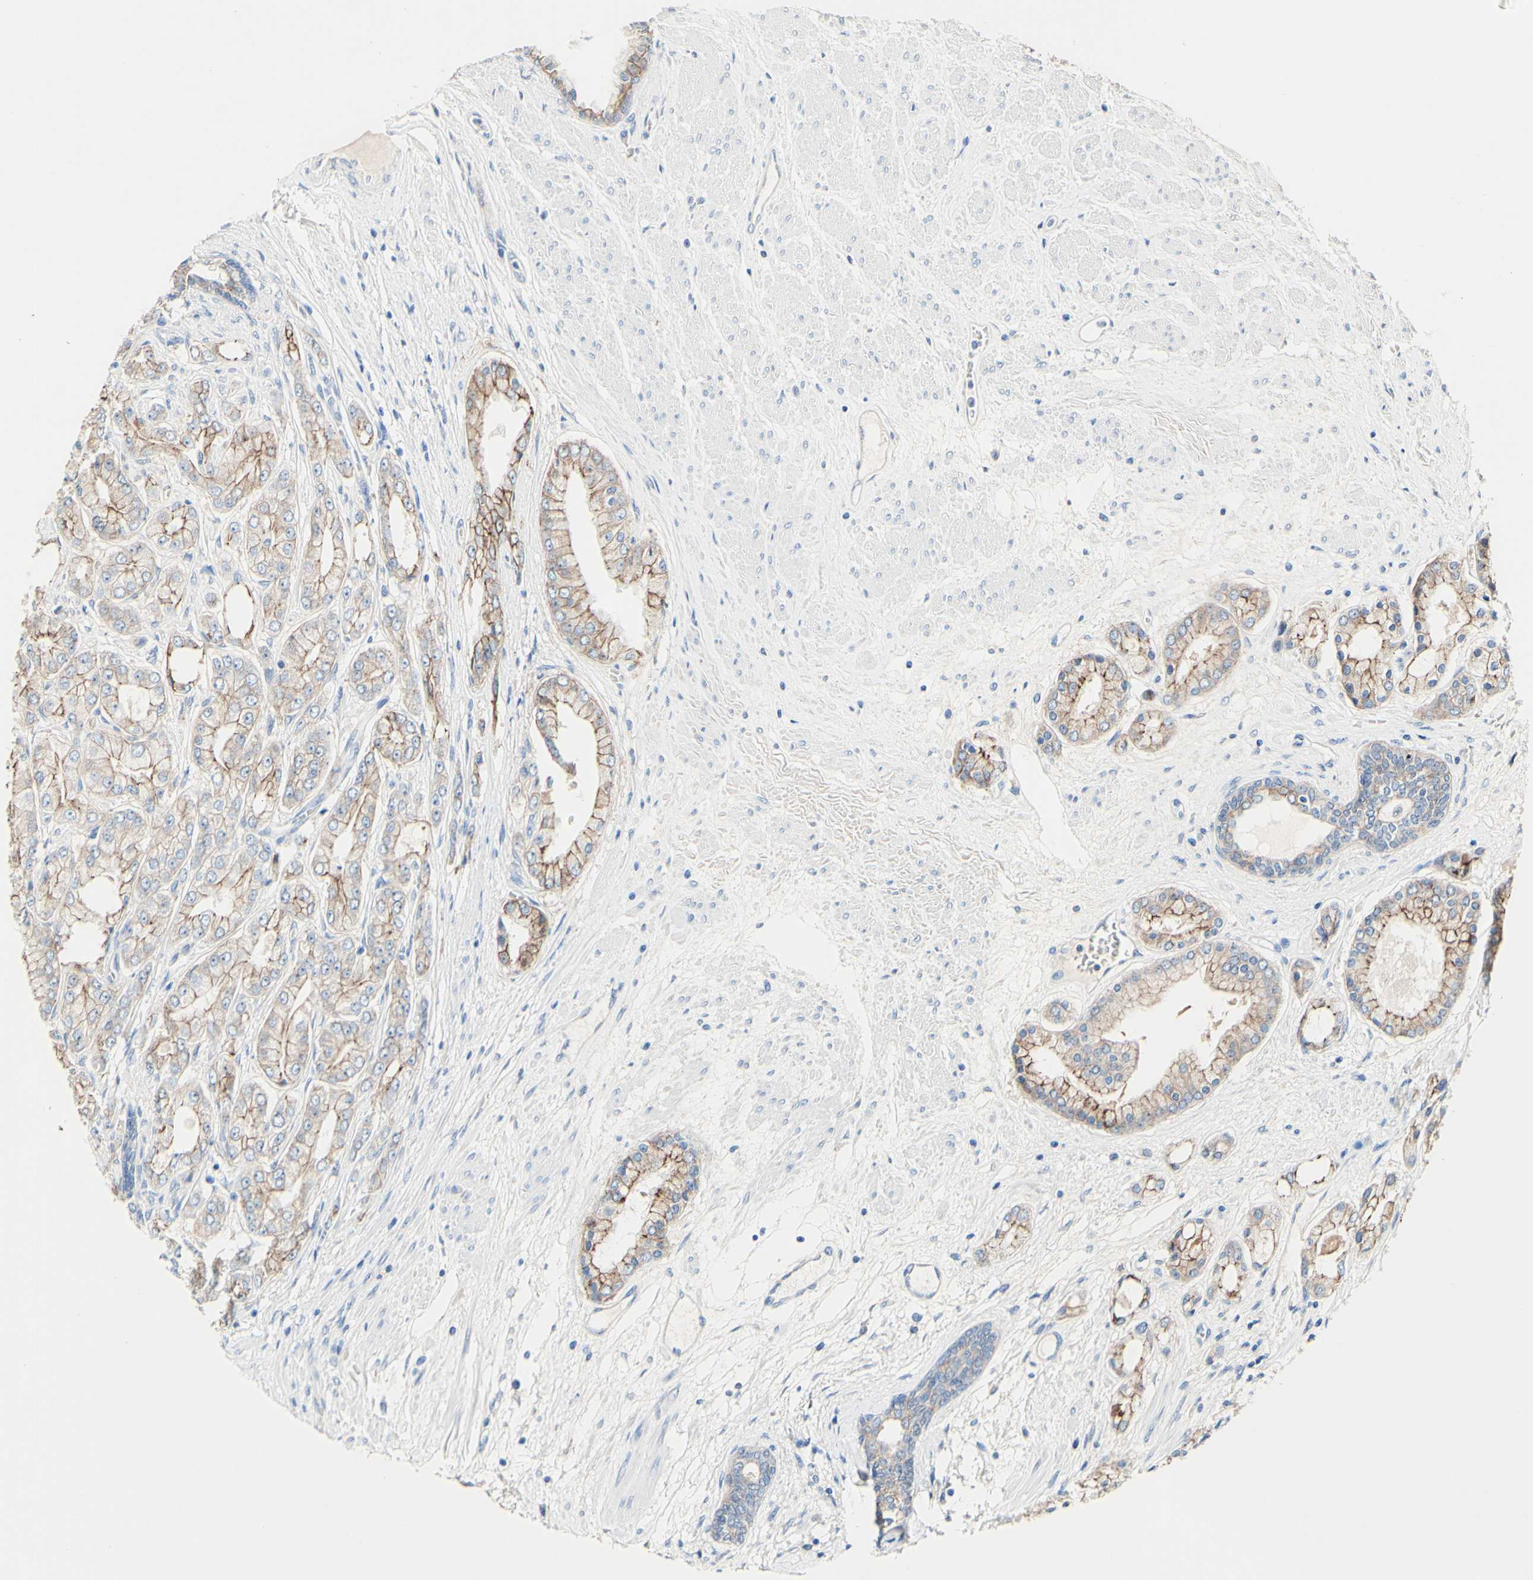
{"staining": {"intensity": "moderate", "quantity": ">75%", "location": "cytoplasmic/membranous"}, "tissue": "prostate cancer", "cell_type": "Tumor cells", "image_type": "cancer", "snomed": [{"axis": "morphology", "description": "Adenocarcinoma, High grade"}, {"axis": "topography", "description": "Prostate"}], "caption": "Tumor cells exhibit medium levels of moderate cytoplasmic/membranous positivity in about >75% of cells in human adenocarcinoma (high-grade) (prostate).", "gene": "DSC2", "patient": {"sex": "male", "age": 59}}